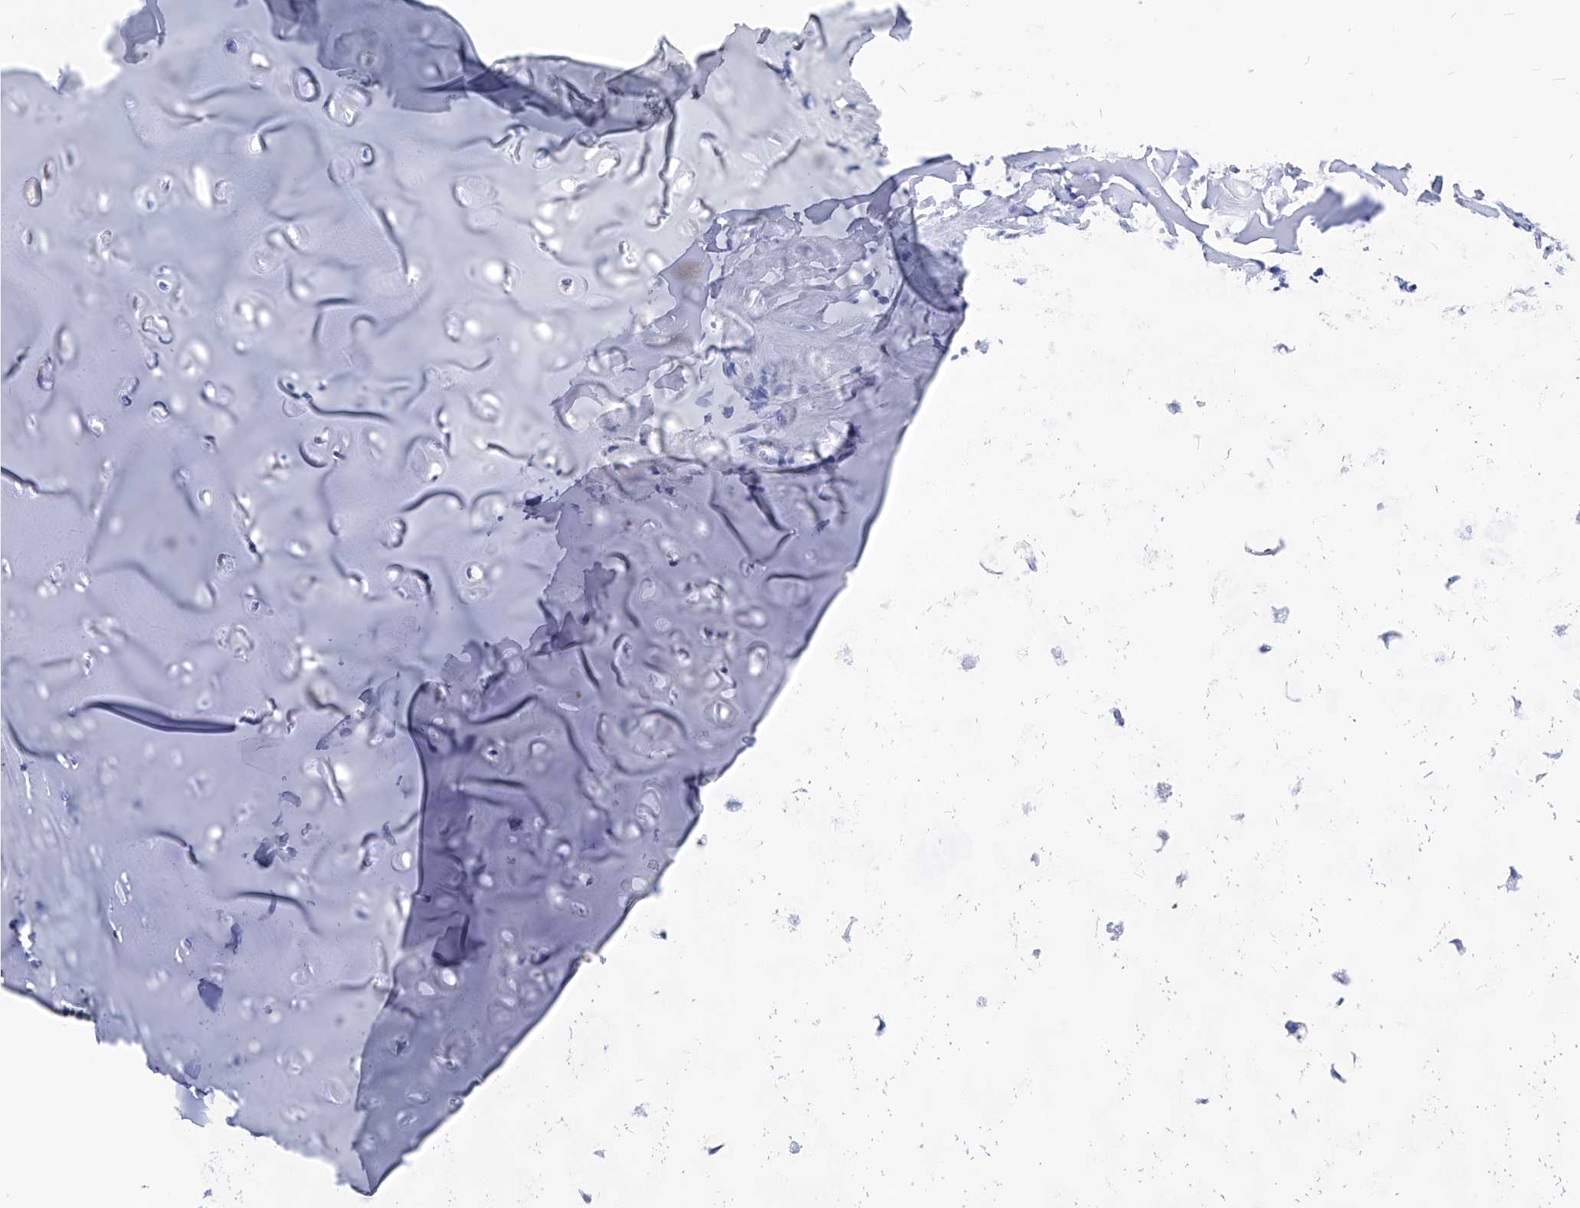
{"staining": {"intensity": "negative", "quantity": "none", "location": "none"}, "tissue": "adipose tissue", "cell_type": "Adipocytes", "image_type": "normal", "snomed": [{"axis": "morphology", "description": "Normal tissue, NOS"}, {"axis": "morphology", "description": "Basal cell carcinoma"}, {"axis": "topography", "description": "Cartilage tissue"}, {"axis": "topography", "description": "Nasopharynx"}, {"axis": "topography", "description": "Oral tissue"}], "caption": "Immunohistochemistry (IHC) of normal adipose tissue demonstrates no staining in adipocytes. (DAB IHC, high magnification).", "gene": "XPNPEP1", "patient": {"sex": "female", "age": 77}}